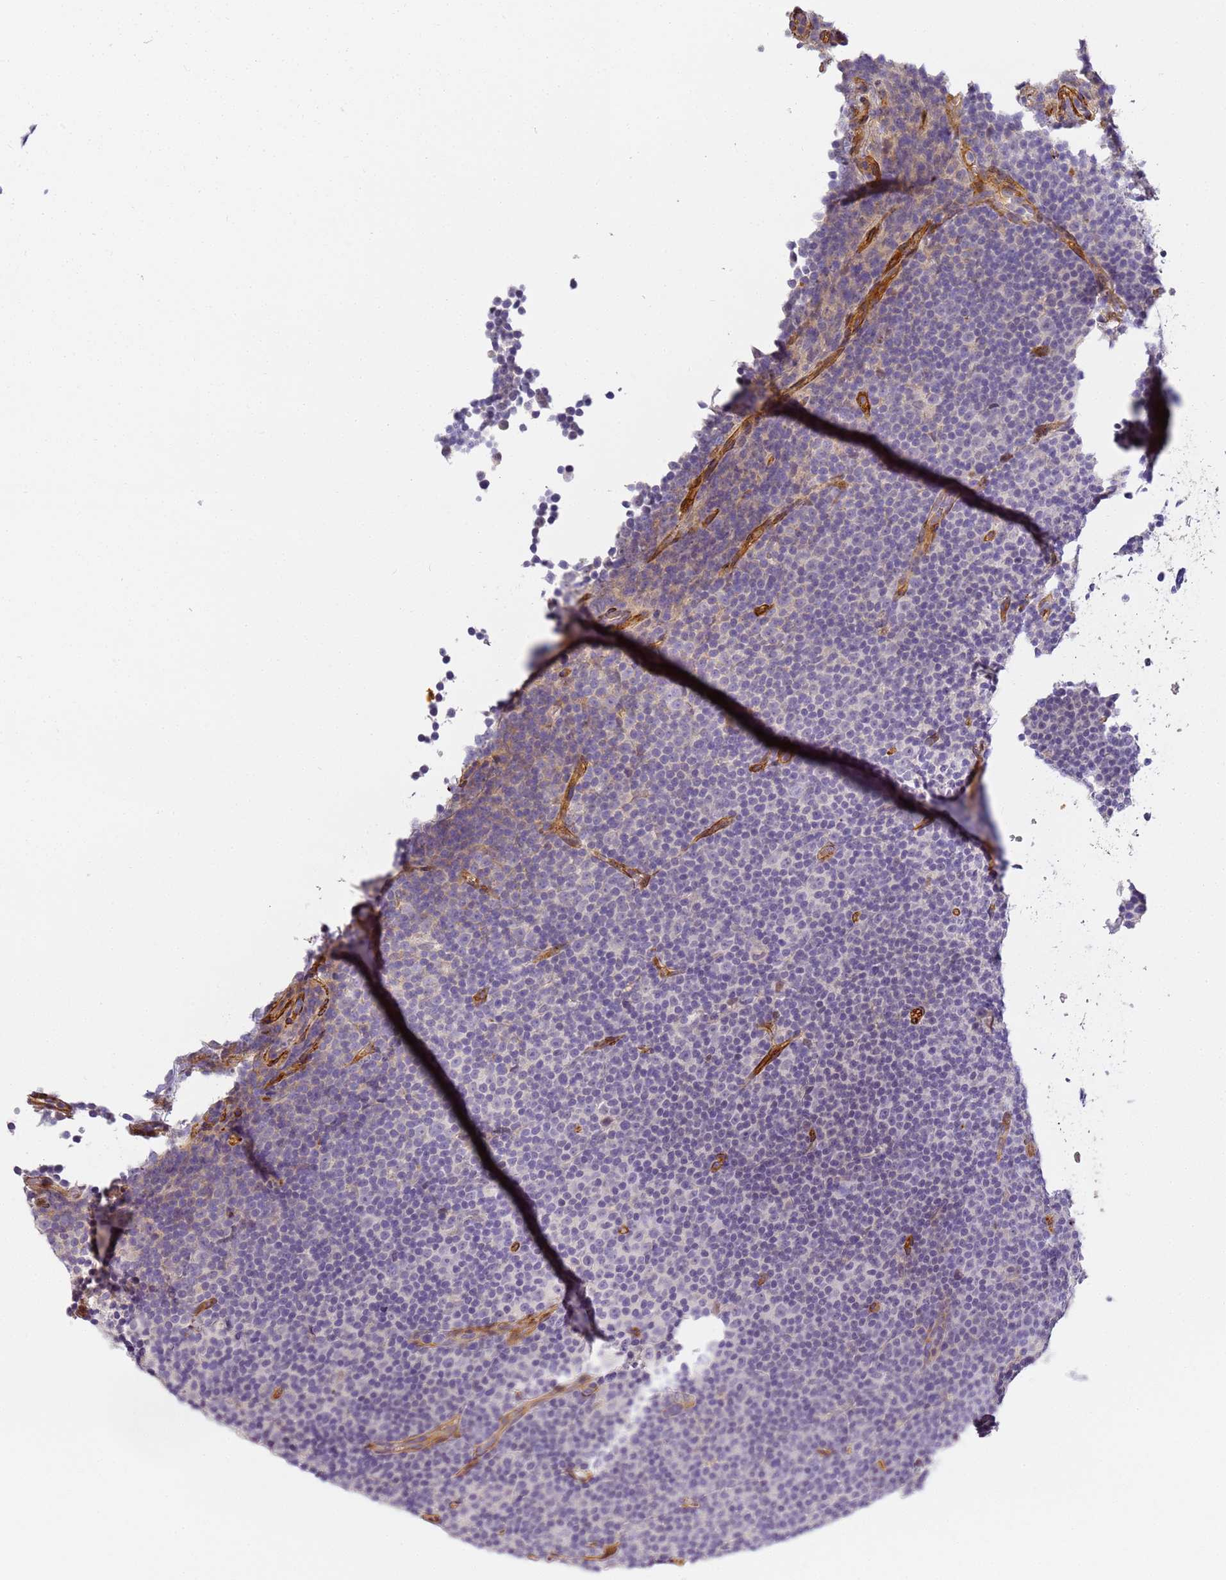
{"staining": {"intensity": "negative", "quantity": "none", "location": "none"}, "tissue": "lymphoma", "cell_type": "Tumor cells", "image_type": "cancer", "snomed": [{"axis": "morphology", "description": "Malignant lymphoma, non-Hodgkin's type, Low grade"}, {"axis": "topography", "description": "Lymph node"}], "caption": "Lymphoma was stained to show a protein in brown. There is no significant positivity in tumor cells. (DAB (3,3'-diaminobenzidine) IHC, high magnification).", "gene": "CFH", "patient": {"sex": "female", "age": 67}}